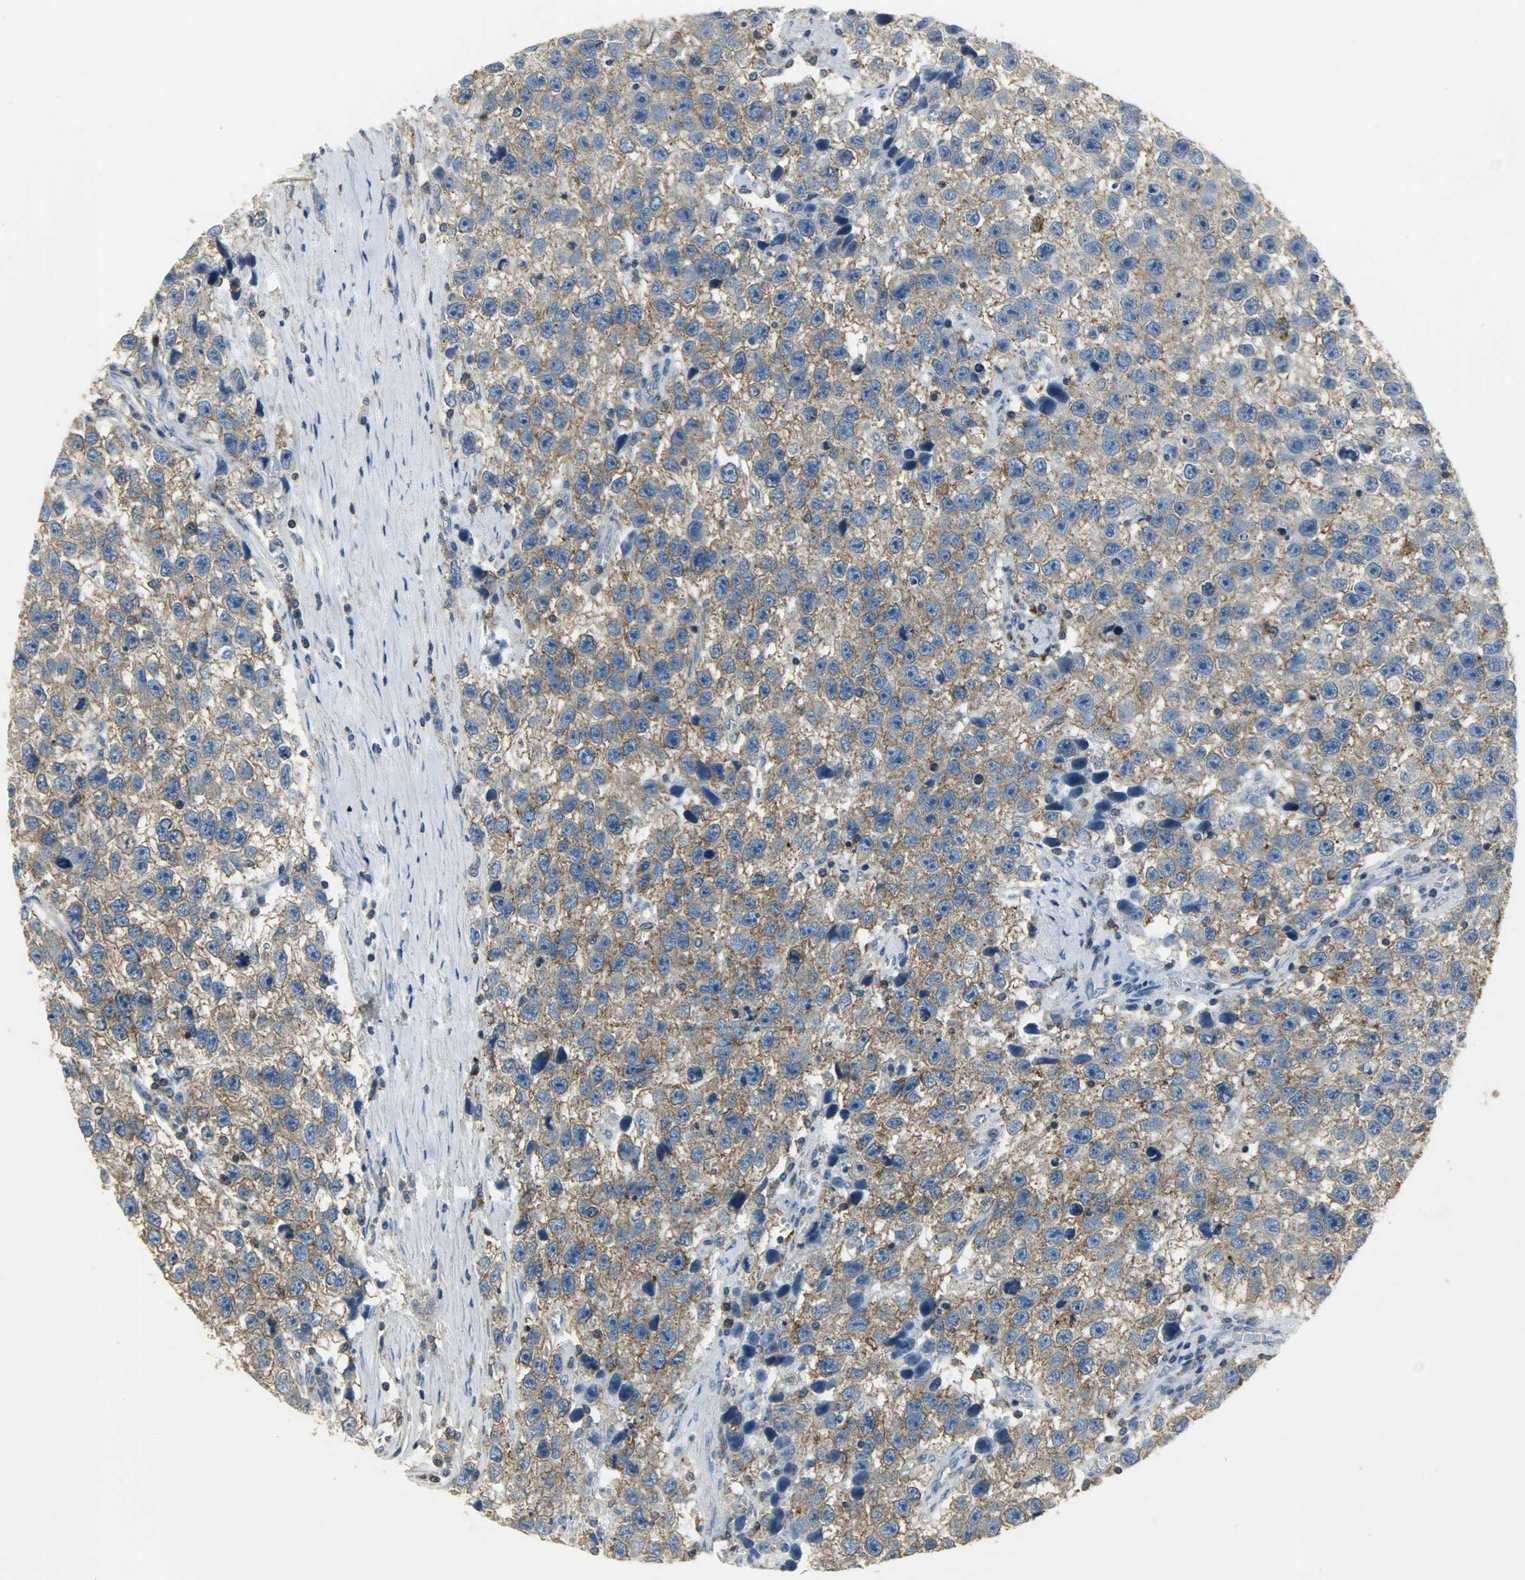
{"staining": {"intensity": "moderate", "quantity": ">75%", "location": "cytoplasmic/membranous"}, "tissue": "testis cancer", "cell_type": "Tumor cells", "image_type": "cancer", "snomed": [{"axis": "morphology", "description": "Seminoma, NOS"}, {"axis": "topography", "description": "Testis"}], "caption": "Testis cancer (seminoma) was stained to show a protein in brown. There is medium levels of moderate cytoplasmic/membranous expression in approximately >75% of tumor cells. The staining was performed using DAB (3,3'-diaminobenzidine) to visualize the protein expression in brown, while the nuclei were stained in blue with hematoxylin (Magnification: 20x).", "gene": "DNAJA4", "patient": {"sex": "male", "age": 33}}